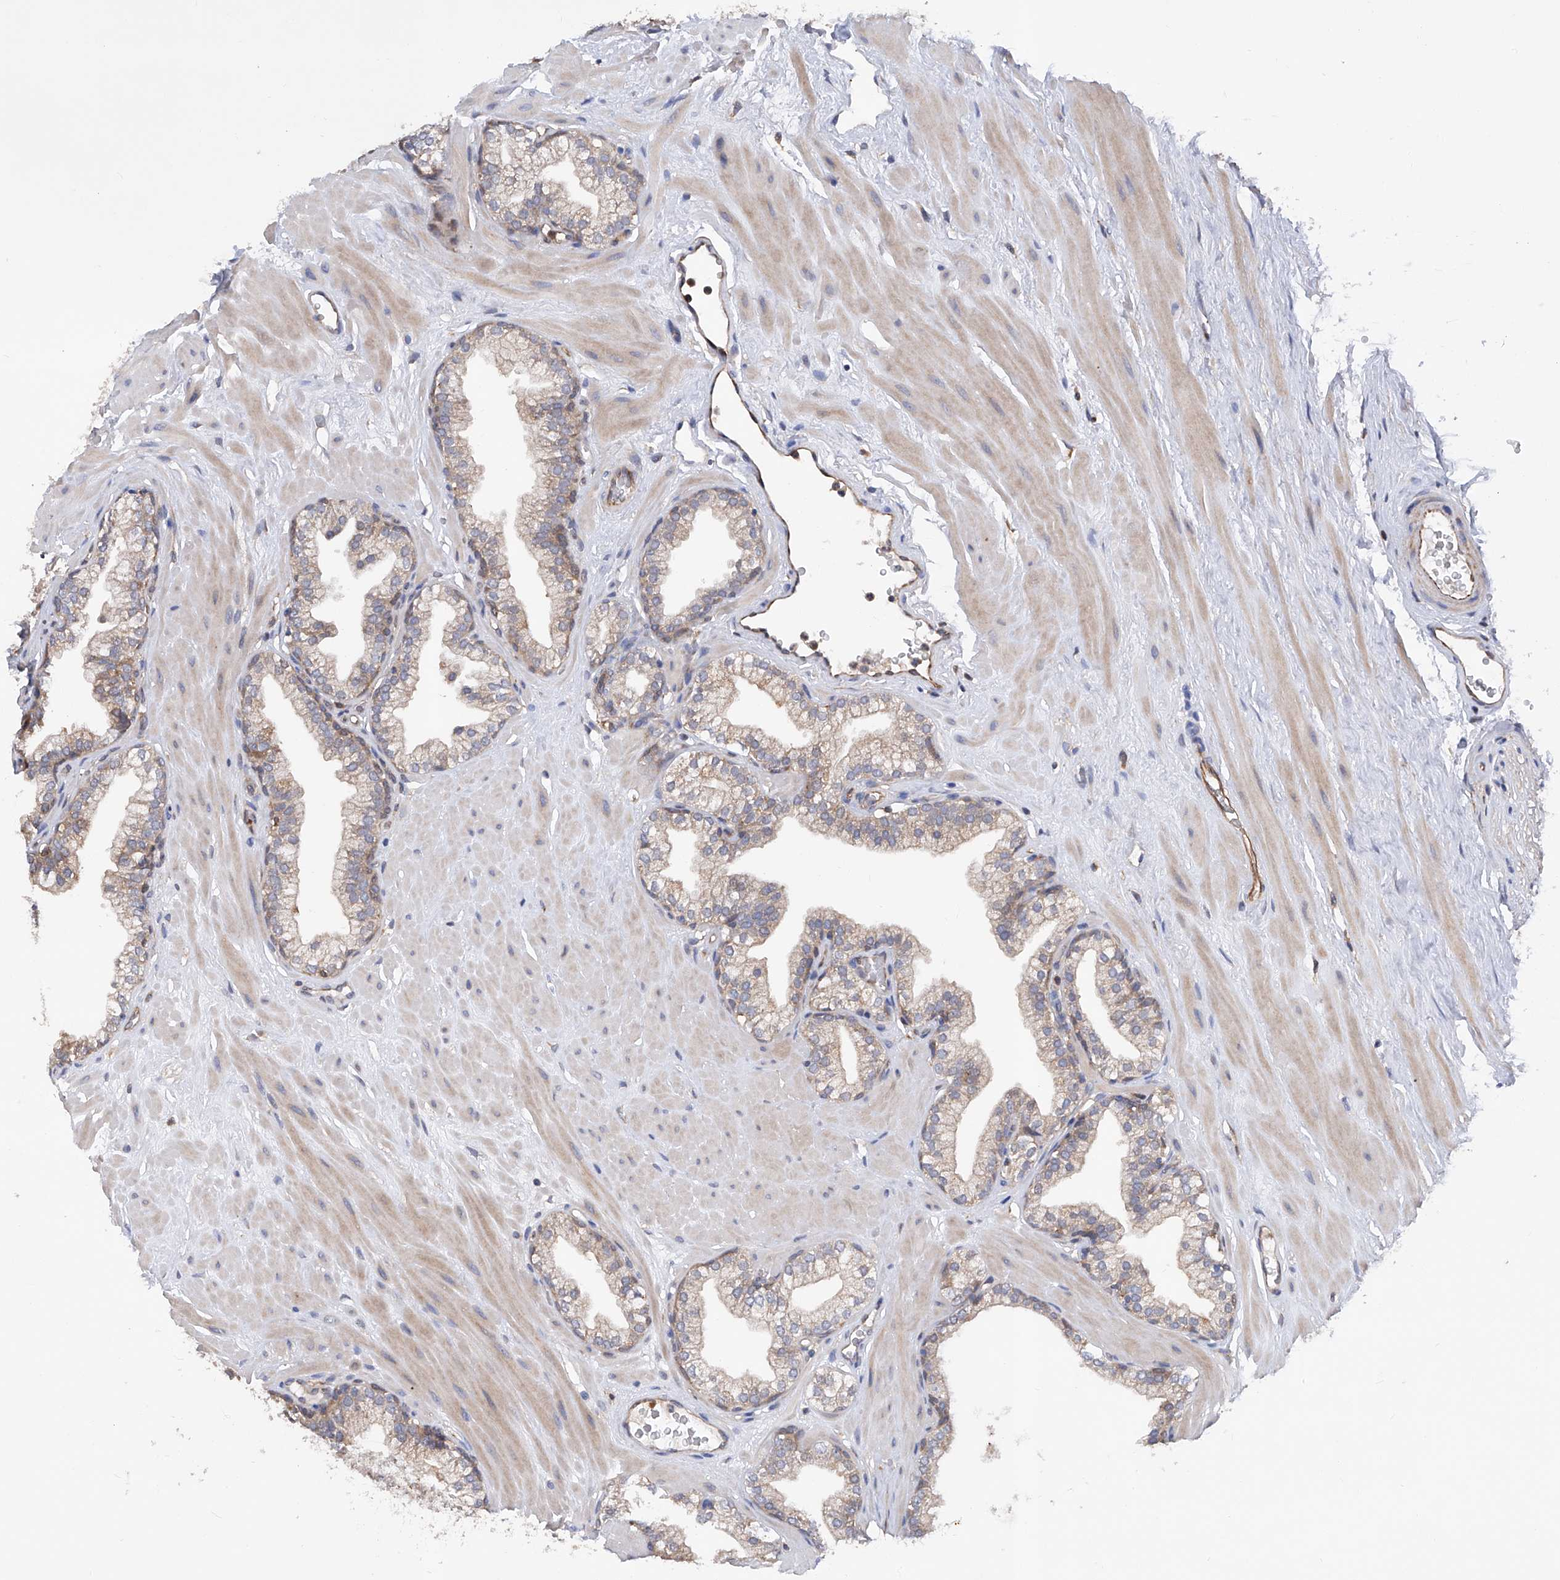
{"staining": {"intensity": "weak", "quantity": ">75%", "location": "cytoplasmic/membranous"}, "tissue": "prostate", "cell_type": "Glandular cells", "image_type": "normal", "snomed": [{"axis": "morphology", "description": "Normal tissue, NOS"}, {"axis": "morphology", "description": "Urothelial carcinoma, Low grade"}, {"axis": "topography", "description": "Urinary bladder"}, {"axis": "topography", "description": "Prostate"}], "caption": "Immunohistochemical staining of normal prostate displays >75% levels of weak cytoplasmic/membranous protein positivity in about >75% of glandular cells. The staining was performed using DAB to visualize the protein expression in brown, while the nuclei were stained in blue with hematoxylin (Magnification: 20x).", "gene": "SPATA20", "patient": {"sex": "male", "age": 60}}